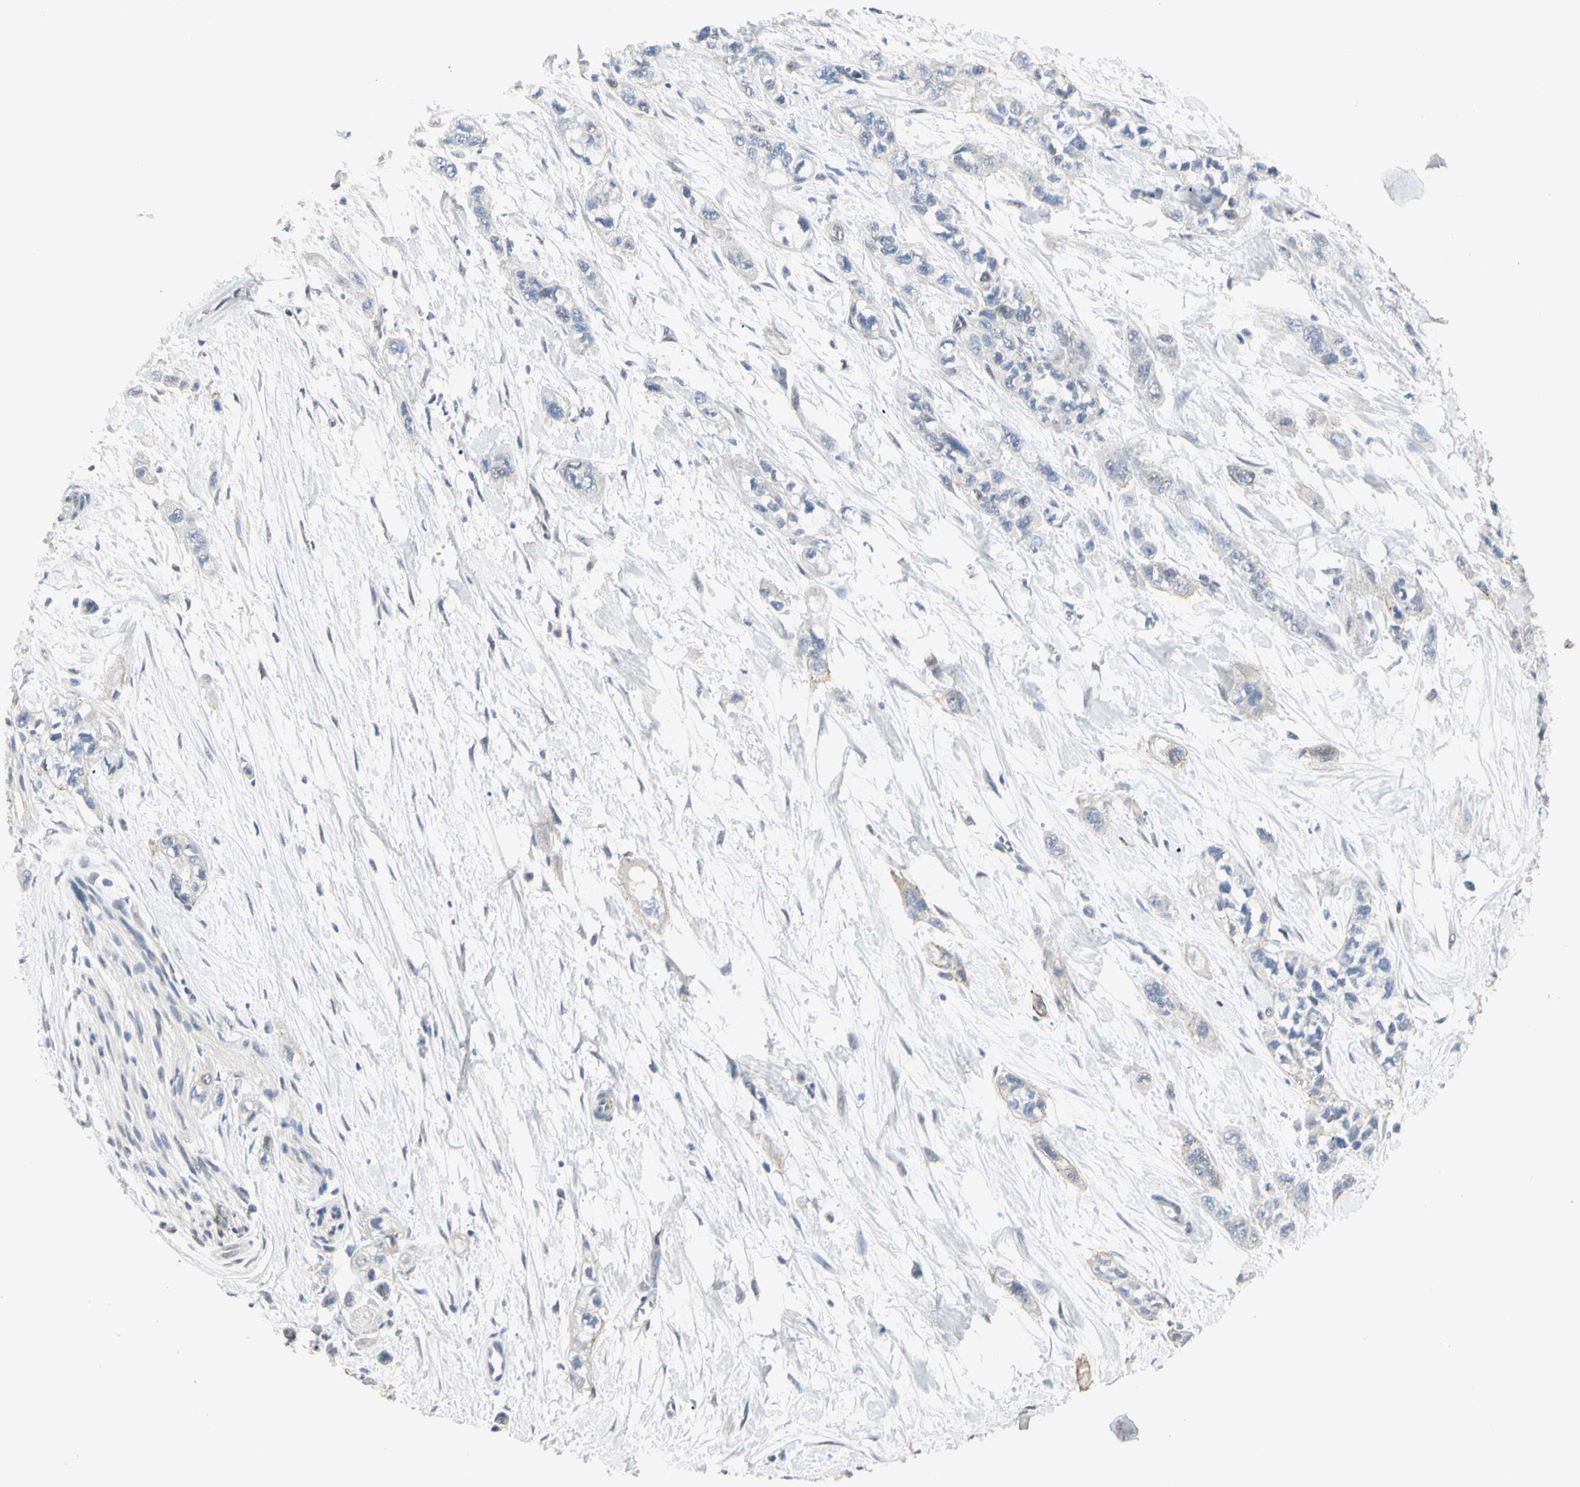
{"staining": {"intensity": "negative", "quantity": "none", "location": "none"}, "tissue": "pancreatic cancer", "cell_type": "Tumor cells", "image_type": "cancer", "snomed": [{"axis": "morphology", "description": "Adenocarcinoma, NOS"}, {"axis": "topography", "description": "Pancreas"}], "caption": "IHC micrograph of pancreatic cancer stained for a protein (brown), which displays no expression in tumor cells. Brightfield microscopy of IHC stained with DAB (3,3'-diaminobenzidine) (brown) and hematoxylin (blue), captured at high magnification.", "gene": "GREM1", "patient": {"sex": "male", "age": 74}}